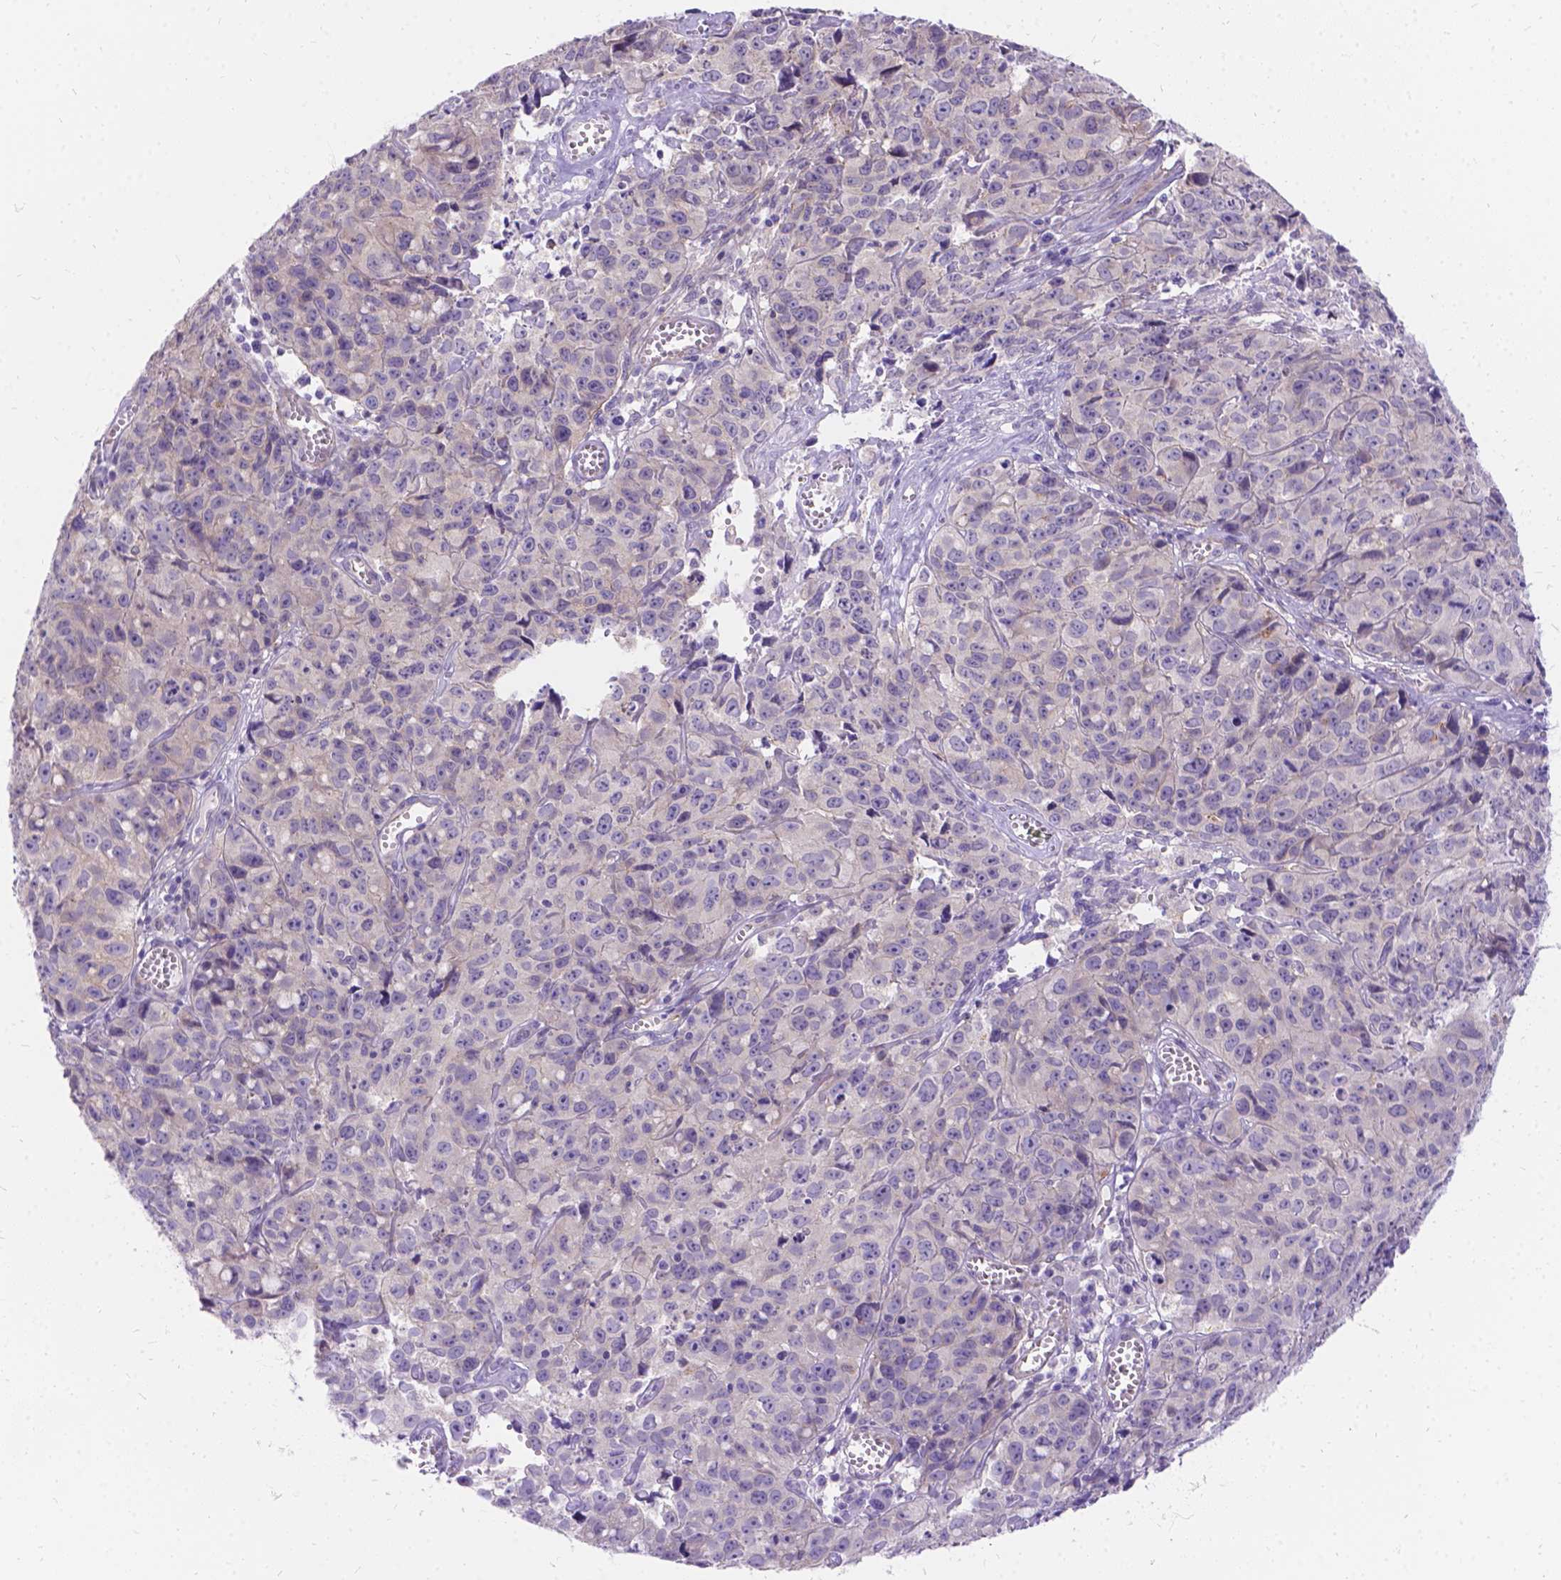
{"staining": {"intensity": "negative", "quantity": "none", "location": "none"}, "tissue": "cervical cancer", "cell_type": "Tumor cells", "image_type": "cancer", "snomed": [{"axis": "morphology", "description": "Squamous cell carcinoma, NOS"}, {"axis": "topography", "description": "Cervix"}], "caption": "This is an immunohistochemistry image of human cervical cancer (squamous cell carcinoma). There is no positivity in tumor cells.", "gene": "PALS1", "patient": {"sex": "female", "age": 28}}